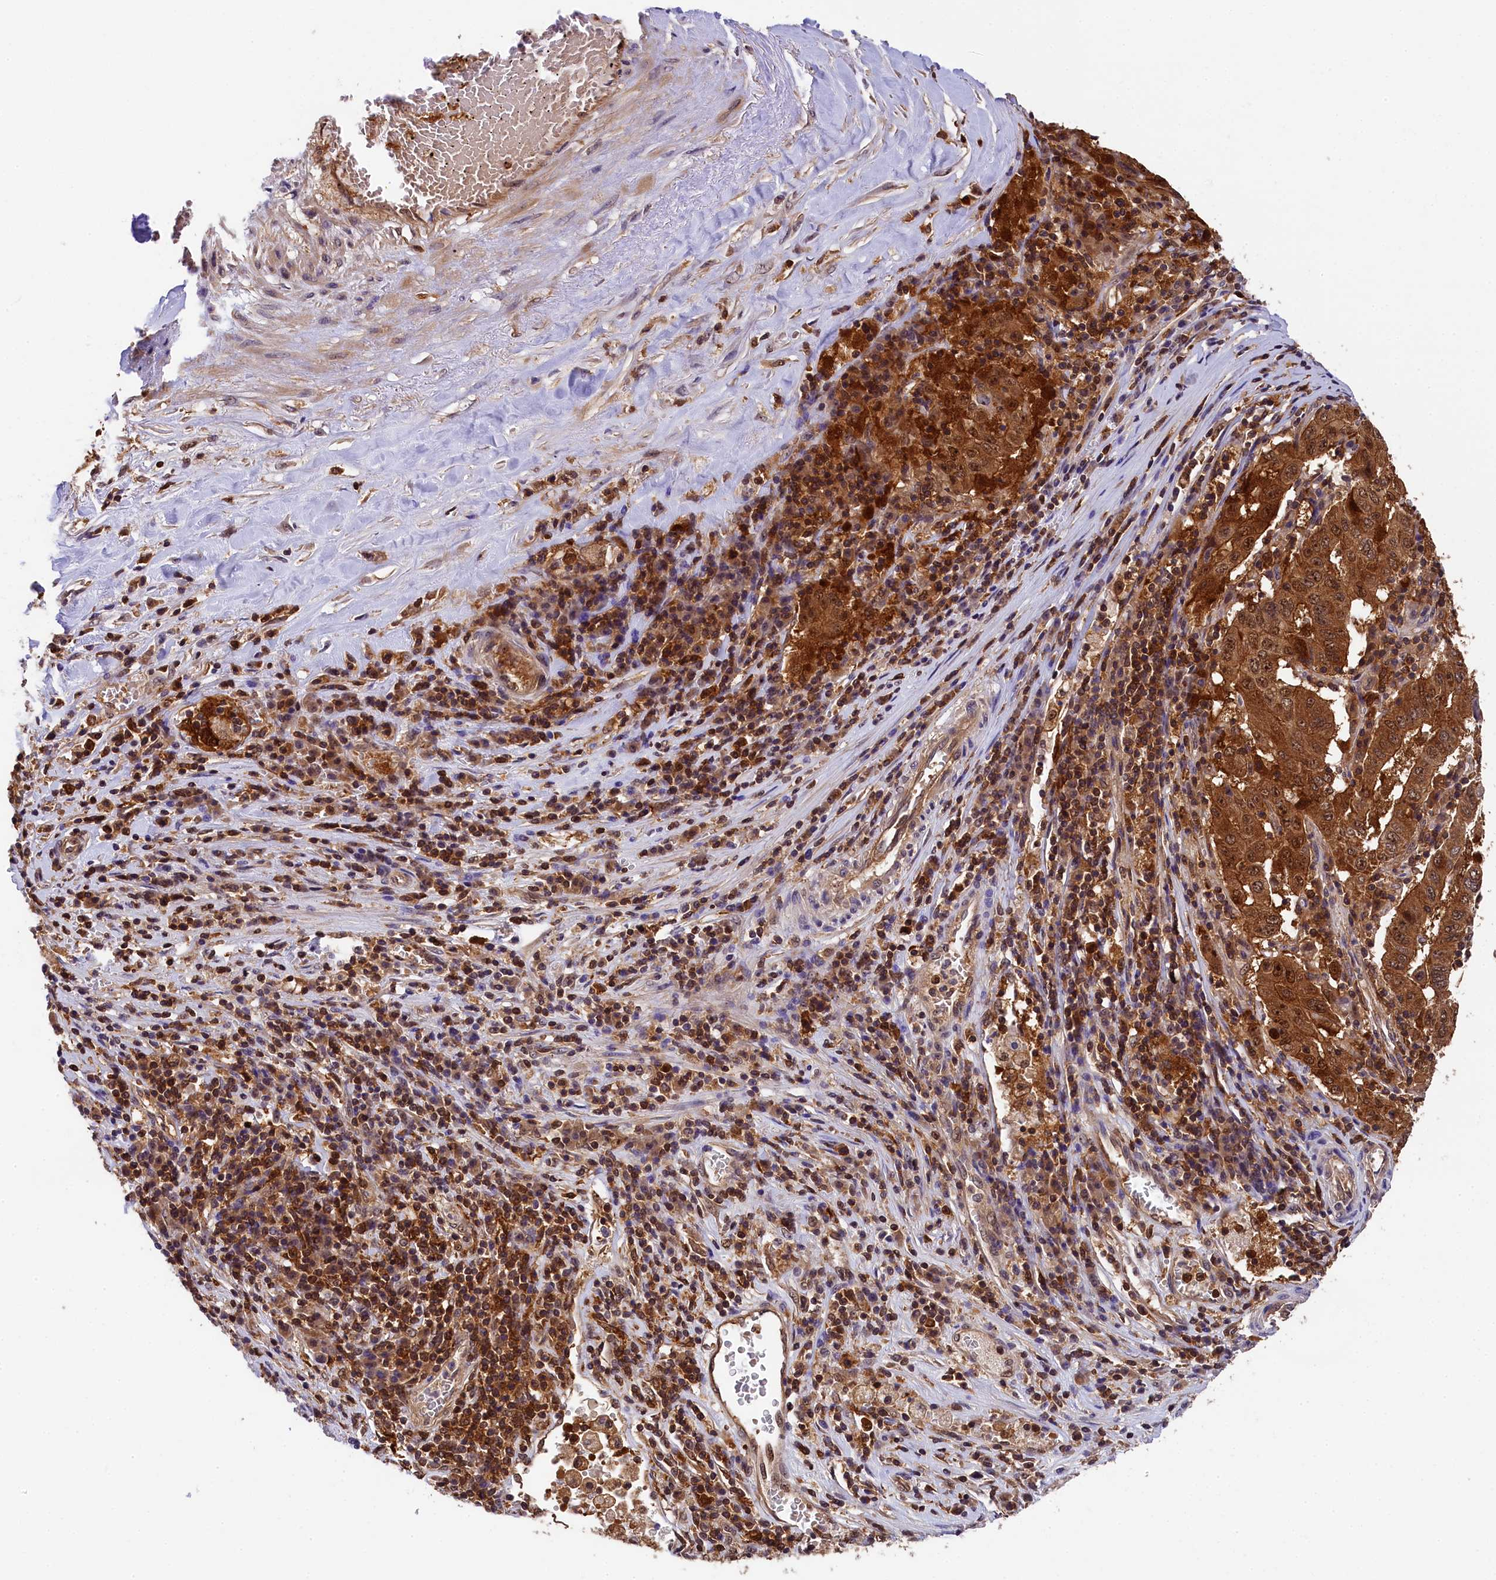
{"staining": {"intensity": "moderate", "quantity": ">75%", "location": "cytoplasmic/membranous,nuclear"}, "tissue": "pancreatic cancer", "cell_type": "Tumor cells", "image_type": "cancer", "snomed": [{"axis": "morphology", "description": "Adenocarcinoma, NOS"}, {"axis": "topography", "description": "Pancreas"}], "caption": "About >75% of tumor cells in human pancreatic cancer exhibit moderate cytoplasmic/membranous and nuclear protein positivity as visualized by brown immunohistochemical staining.", "gene": "EIF6", "patient": {"sex": "male", "age": 63}}